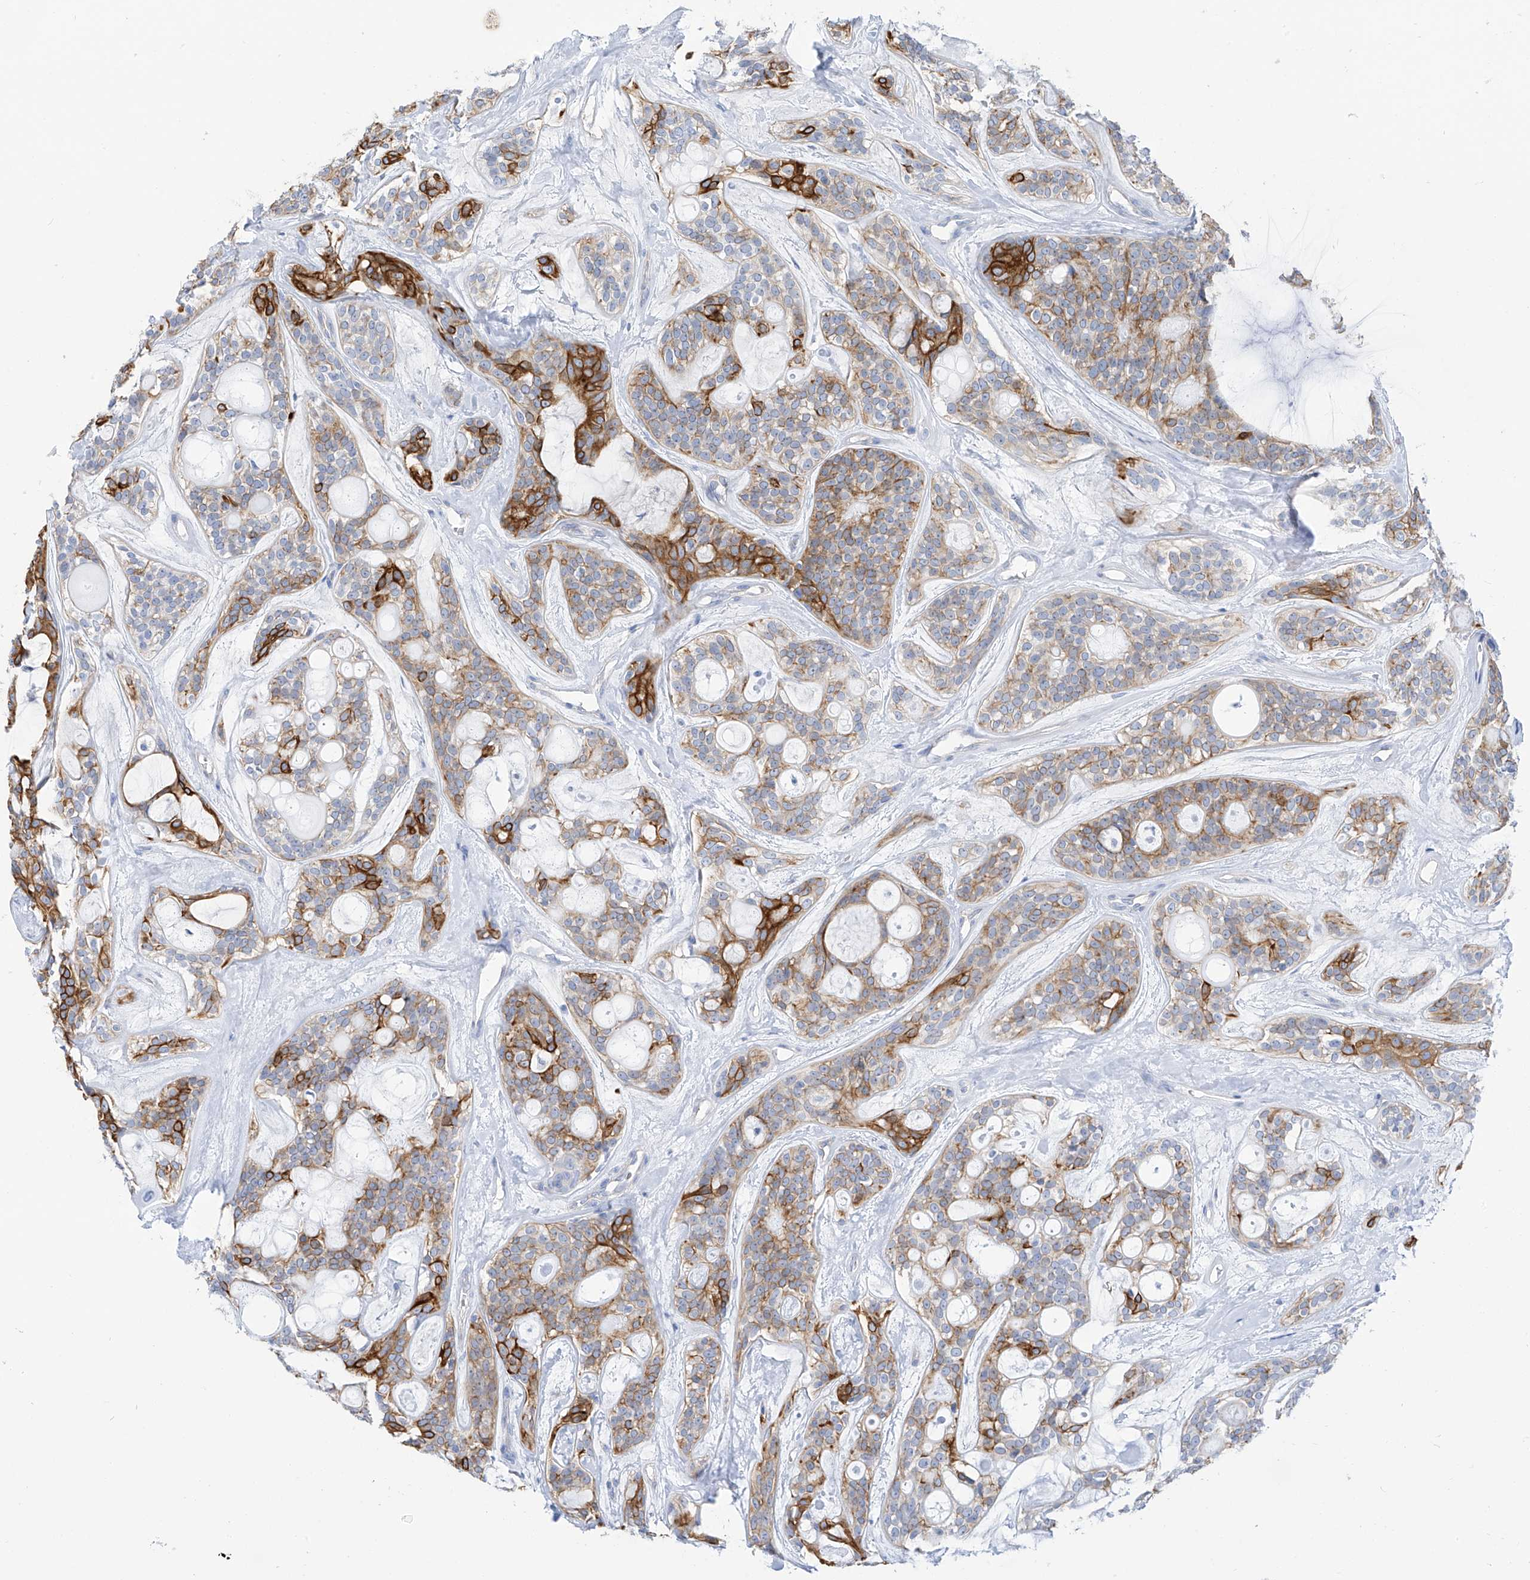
{"staining": {"intensity": "strong", "quantity": "25%-75%", "location": "cytoplasmic/membranous"}, "tissue": "head and neck cancer", "cell_type": "Tumor cells", "image_type": "cancer", "snomed": [{"axis": "morphology", "description": "Adenocarcinoma, NOS"}, {"axis": "topography", "description": "Head-Neck"}], "caption": "Human head and neck adenocarcinoma stained with a brown dye demonstrates strong cytoplasmic/membranous positive expression in approximately 25%-75% of tumor cells.", "gene": "PIK3C2B", "patient": {"sex": "male", "age": 66}}